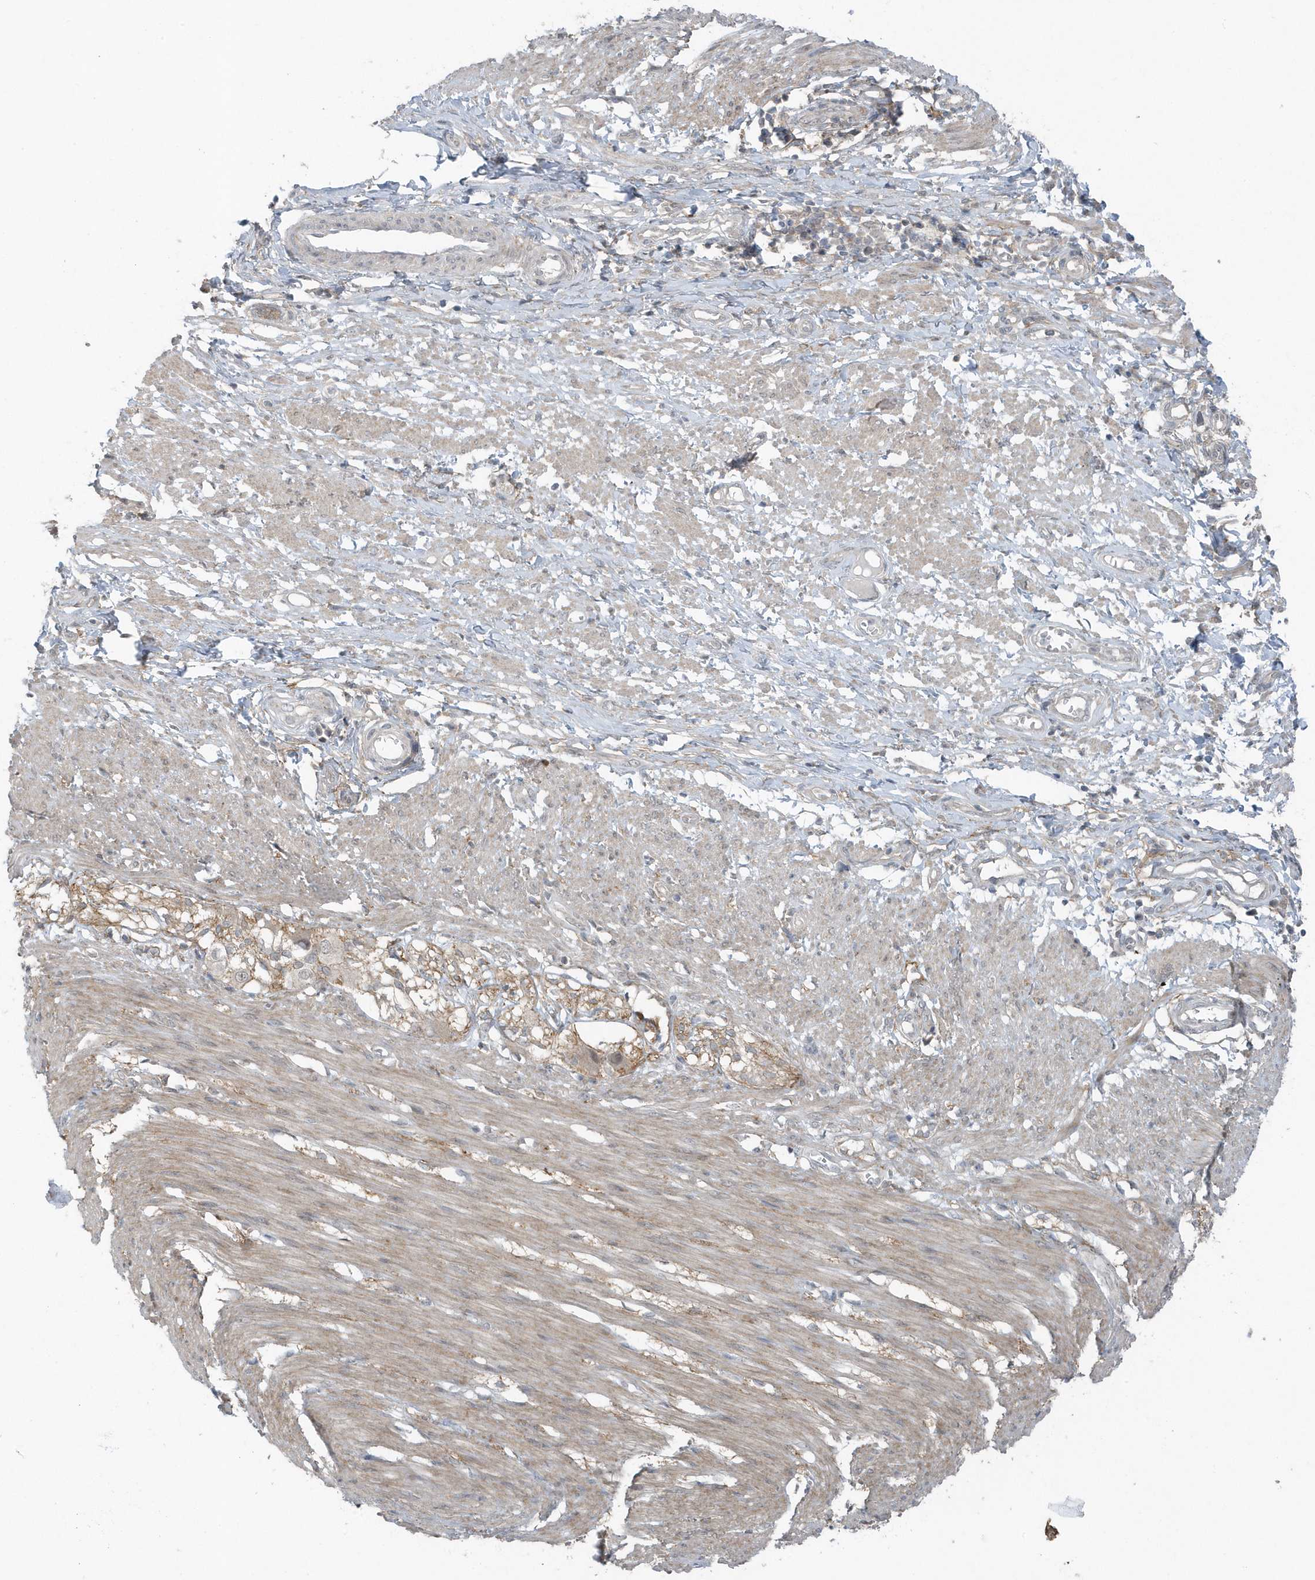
{"staining": {"intensity": "negative", "quantity": "none", "location": "none"}, "tissue": "smooth muscle", "cell_type": "Smooth muscle cells", "image_type": "normal", "snomed": [{"axis": "morphology", "description": "Normal tissue, NOS"}, {"axis": "morphology", "description": "Adenocarcinoma, NOS"}, {"axis": "topography", "description": "Colon"}, {"axis": "topography", "description": "Peripheral nerve tissue"}], "caption": "Protein analysis of unremarkable smooth muscle exhibits no significant positivity in smooth muscle cells. (DAB (3,3'-diaminobenzidine) IHC visualized using brightfield microscopy, high magnification).", "gene": "PARD3B", "patient": {"sex": "male", "age": 14}}